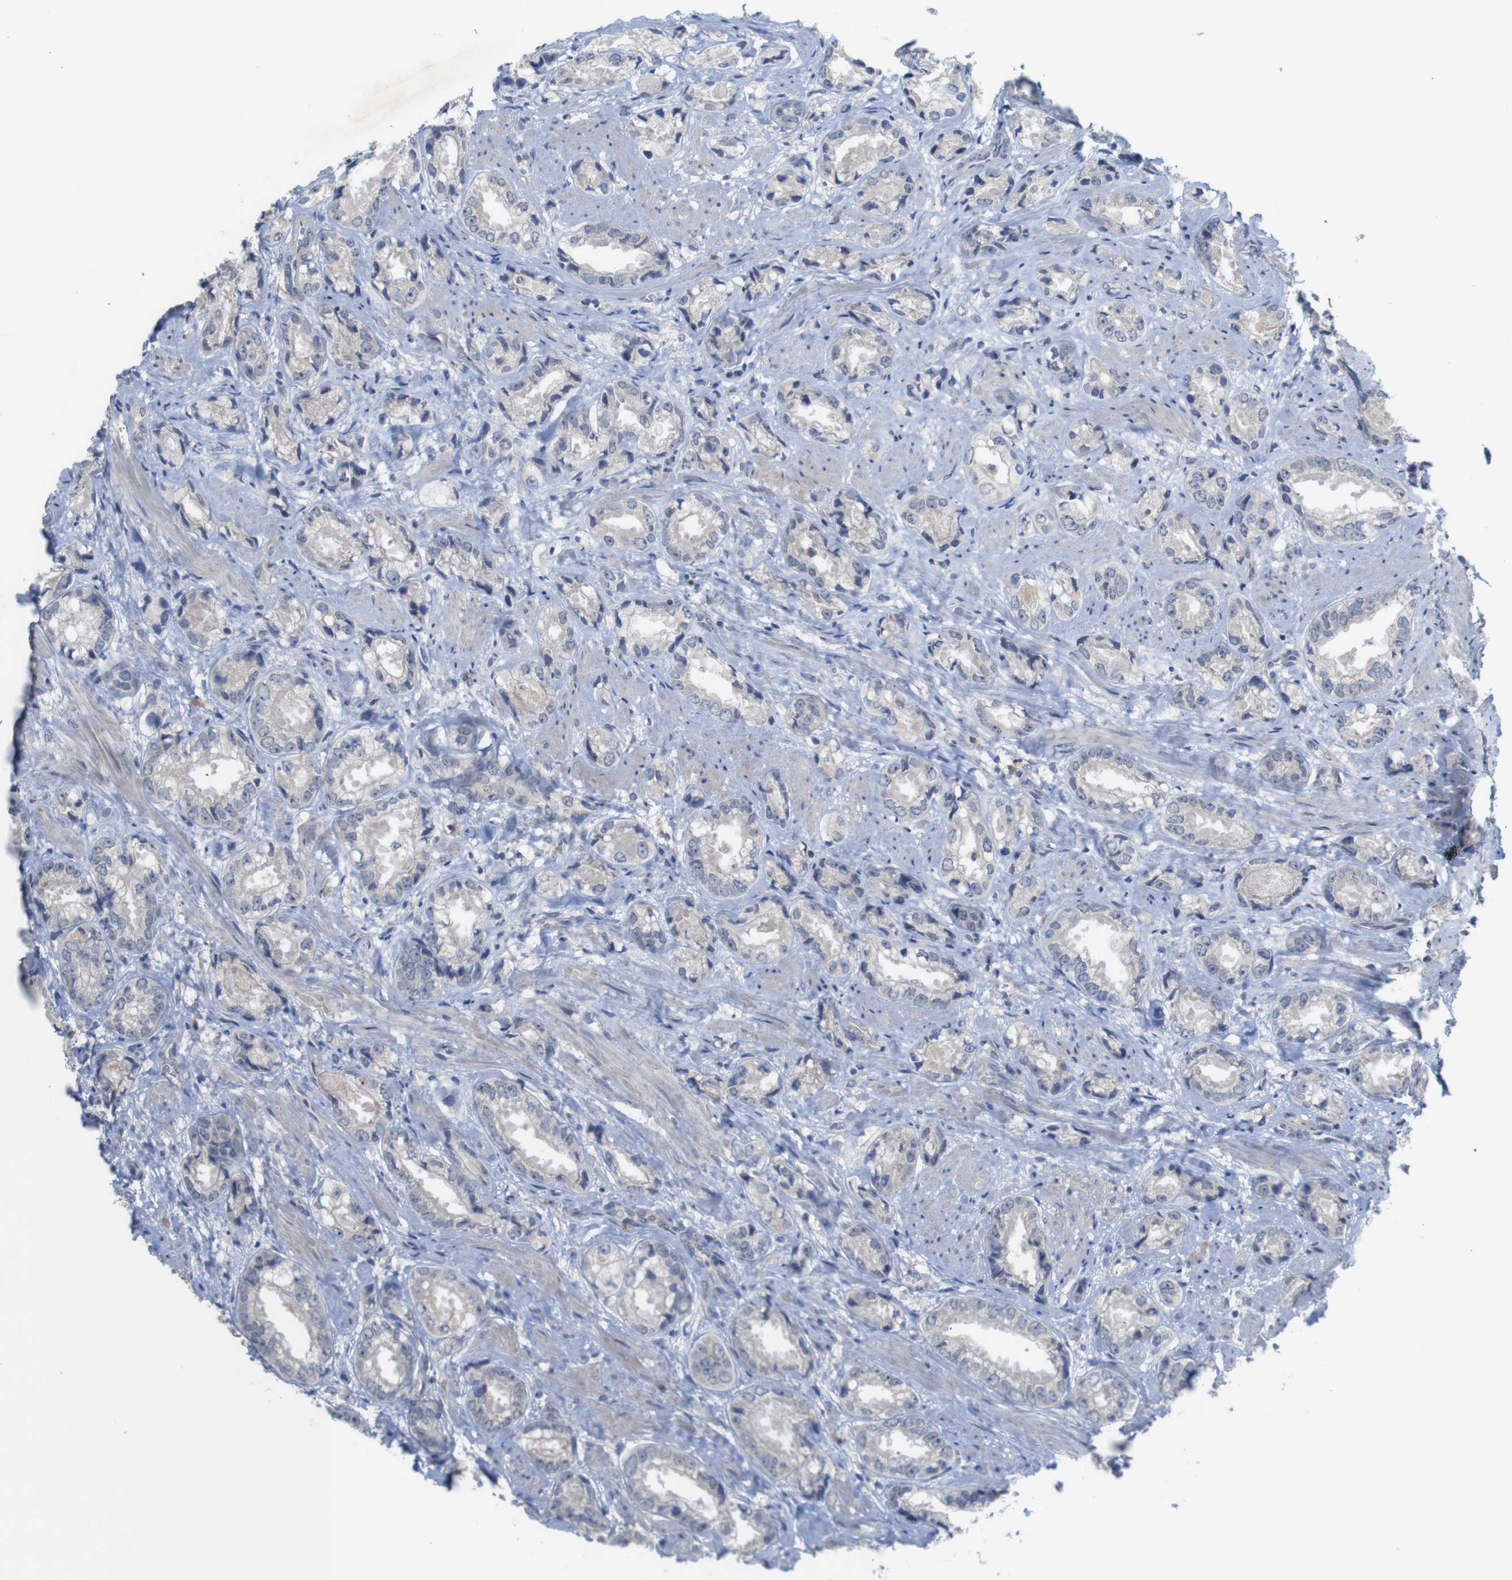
{"staining": {"intensity": "negative", "quantity": "none", "location": "none"}, "tissue": "prostate cancer", "cell_type": "Tumor cells", "image_type": "cancer", "snomed": [{"axis": "morphology", "description": "Adenocarcinoma, High grade"}, {"axis": "topography", "description": "Prostate"}], "caption": "This is an IHC image of human prostate adenocarcinoma (high-grade). There is no positivity in tumor cells.", "gene": "BCAR3", "patient": {"sex": "male", "age": 61}}